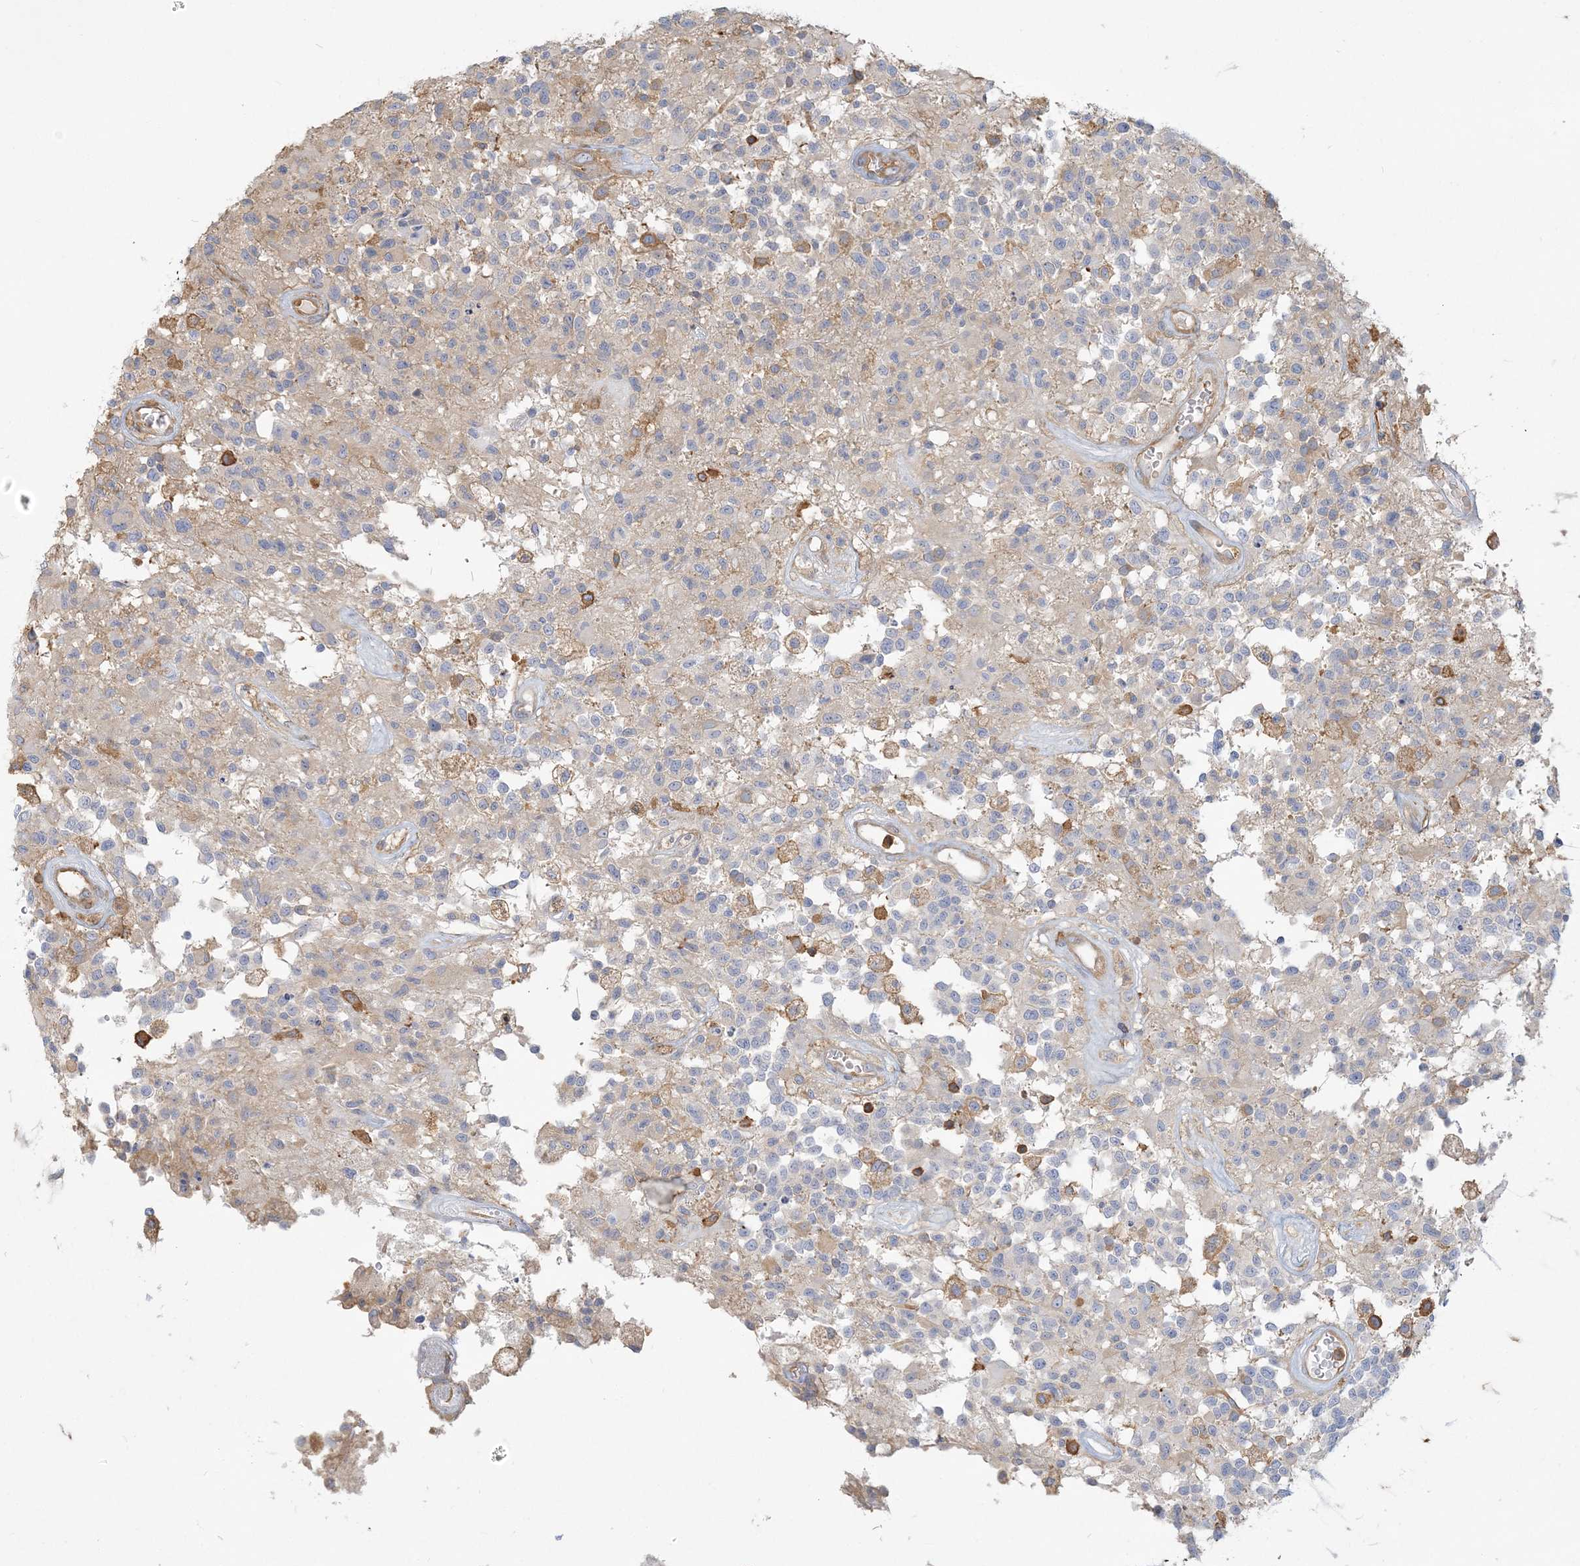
{"staining": {"intensity": "negative", "quantity": "none", "location": "none"}, "tissue": "glioma", "cell_type": "Tumor cells", "image_type": "cancer", "snomed": [{"axis": "morphology", "description": "Glioma, malignant, High grade"}, {"axis": "morphology", "description": "Glioblastoma, NOS"}, {"axis": "topography", "description": "Brain"}], "caption": "This is a micrograph of immunohistochemistry staining of glioblastoma, which shows no expression in tumor cells.", "gene": "ANKS1A", "patient": {"sex": "male", "age": 60}}